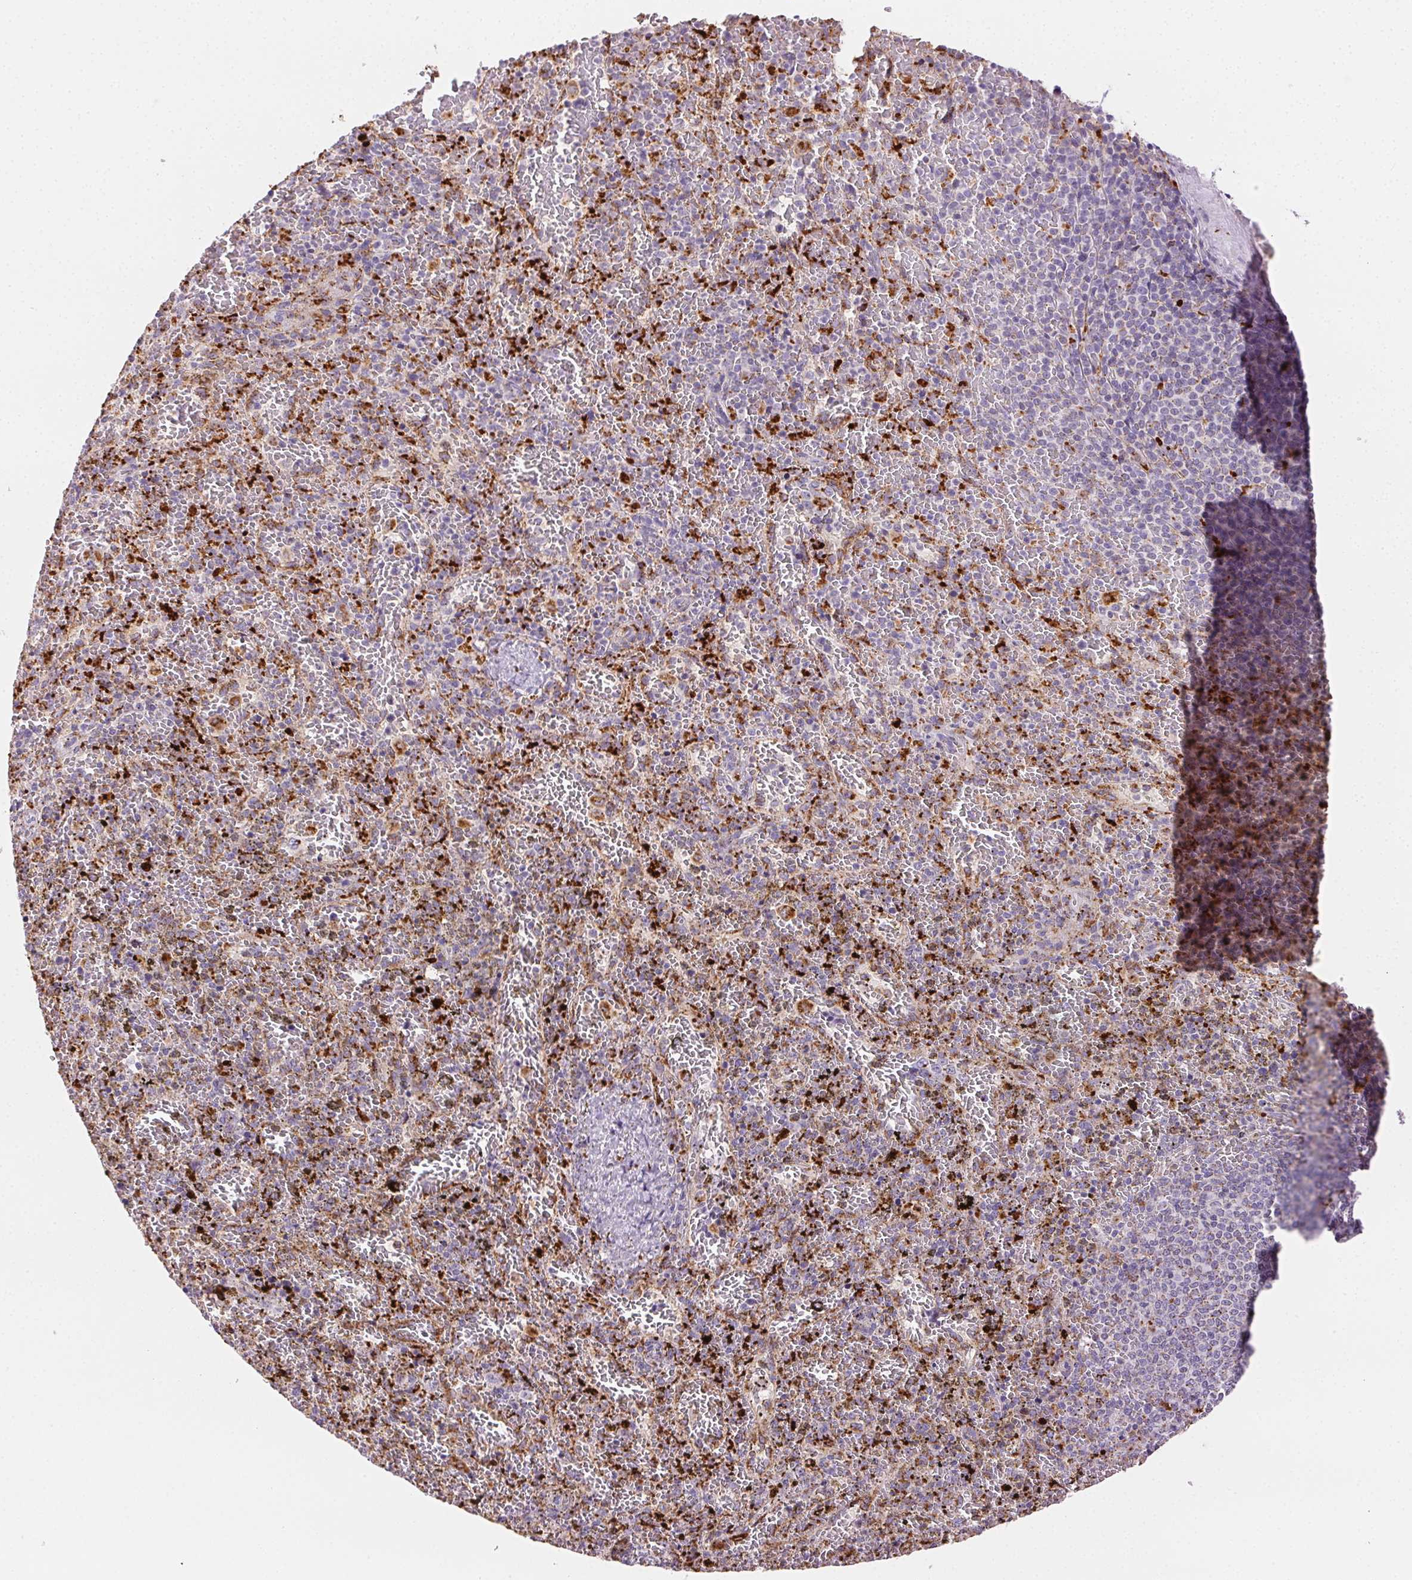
{"staining": {"intensity": "weak", "quantity": "<25%", "location": "cytoplasmic/membranous"}, "tissue": "spleen", "cell_type": "Cells in red pulp", "image_type": "normal", "snomed": [{"axis": "morphology", "description": "Normal tissue, NOS"}, {"axis": "topography", "description": "Spleen"}], "caption": "This micrograph is of unremarkable spleen stained with immunohistochemistry to label a protein in brown with the nuclei are counter-stained blue. There is no positivity in cells in red pulp. The staining is performed using DAB brown chromogen with nuclei counter-stained in using hematoxylin.", "gene": "SCPEP1", "patient": {"sex": "female", "age": 50}}